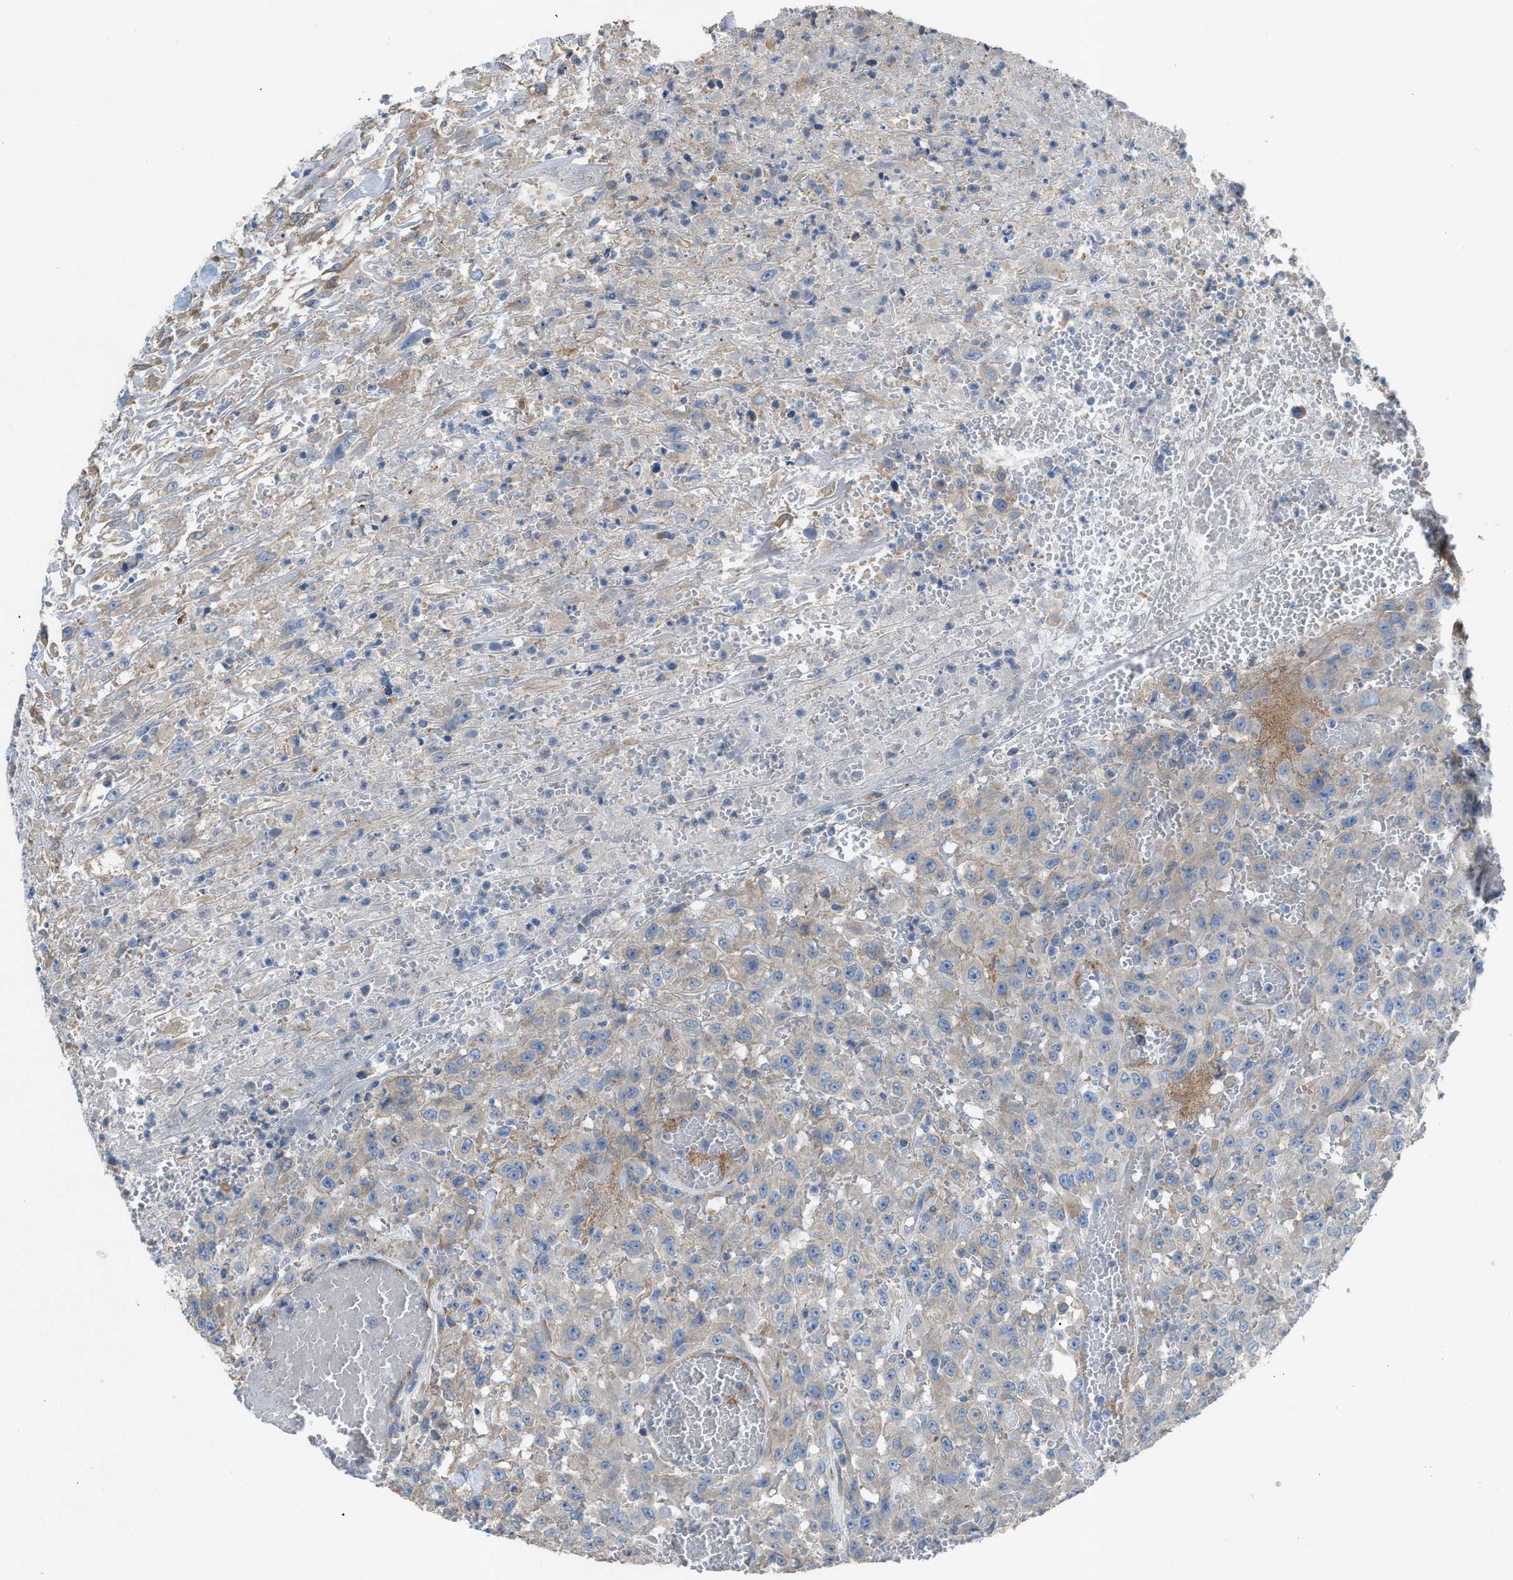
{"staining": {"intensity": "weak", "quantity": "<25%", "location": "cytoplasmic/membranous"}, "tissue": "urothelial cancer", "cell_type": "Tumor cells", "image_type": "cancer", "snomed": [{"axis": "morphology", "description": "Urothelial carcinoma, High grade"}, {"axis": "topography", "description": "Urinary bladder"}], "caption": "This is a micrograph of IHC staining of high-grade urothelial carcinoma, which shows no staining in tumor cells. (DAB (3,3'-diaminobenzidine) immunohistochemistry (IHC), high magnification).", "gene": "AOAH", "patient": {"sex": "male", "age": 46}}